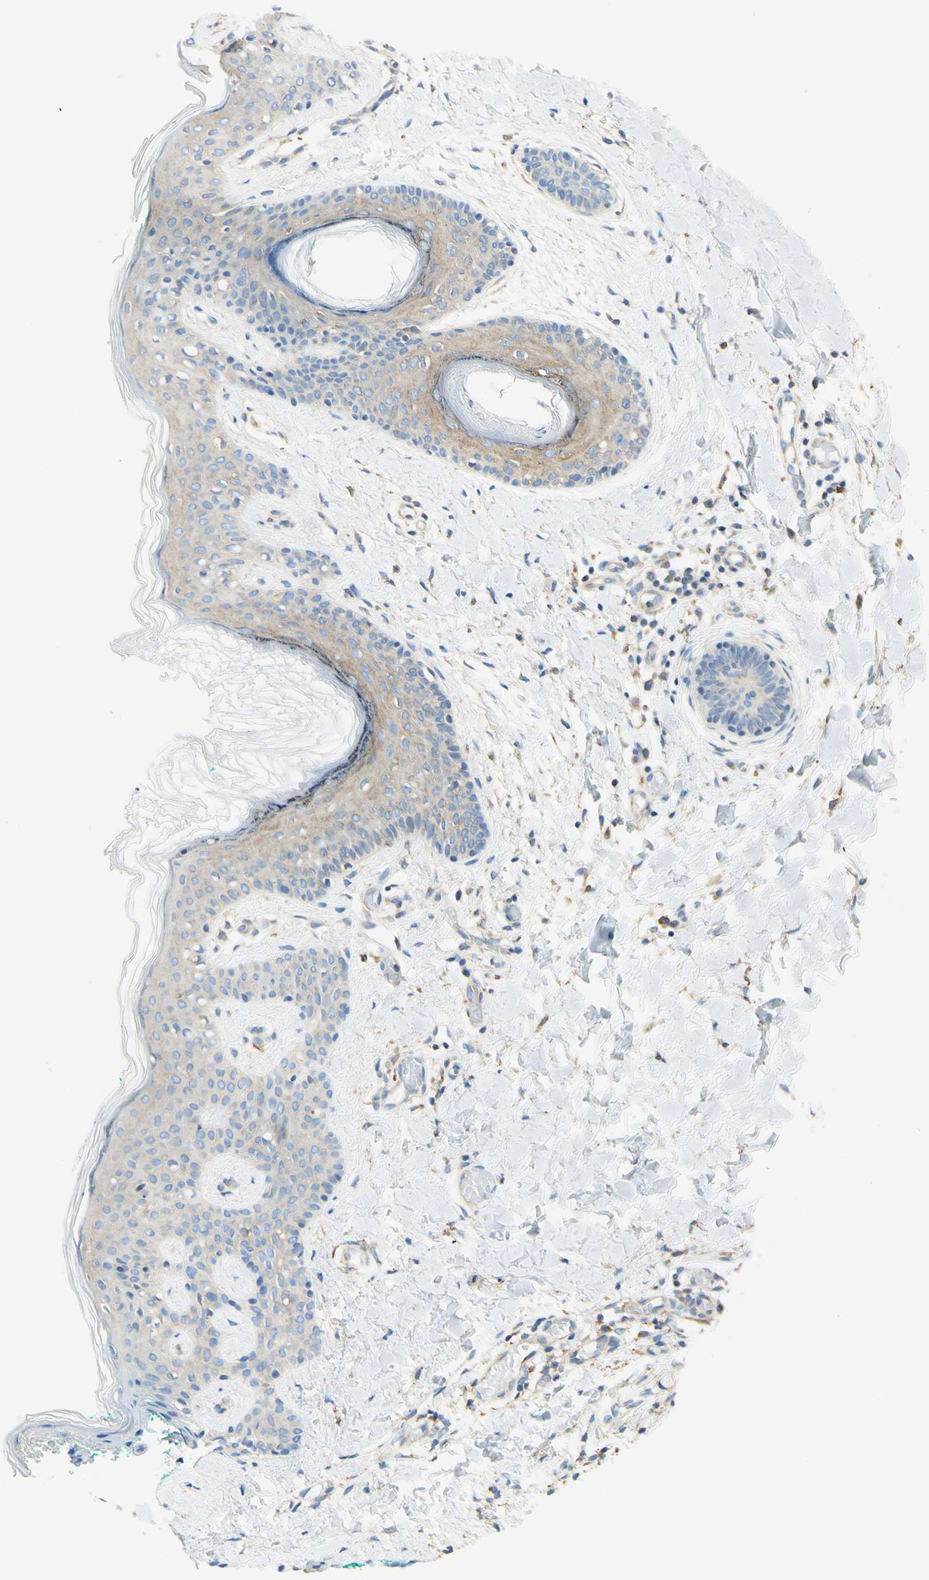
{"staining": {"intensity": "moderate", "quantity": ">75%", "location": "cytoplasmic/membranous"}, "tissue": "skin", "cell_type": "Fibroblasts", "image_type": "normal", "snomed": [{"axis": "morphology", "description": "Normal tissue, NOS"}, {"axis": "topography", "description": "Skin"}], "caption": "A medium amount of moderate cytoplasmic/membranous positivity is identified in approximately >75% of fibroblasts in unremarkable skin. The staining is performed using DAB brown chromogen to label protein expression. The nuclei are counter-stained blue using hematoxylin.", "gene": "CLTC", "patient": {"sex": "male", "age": 16}}